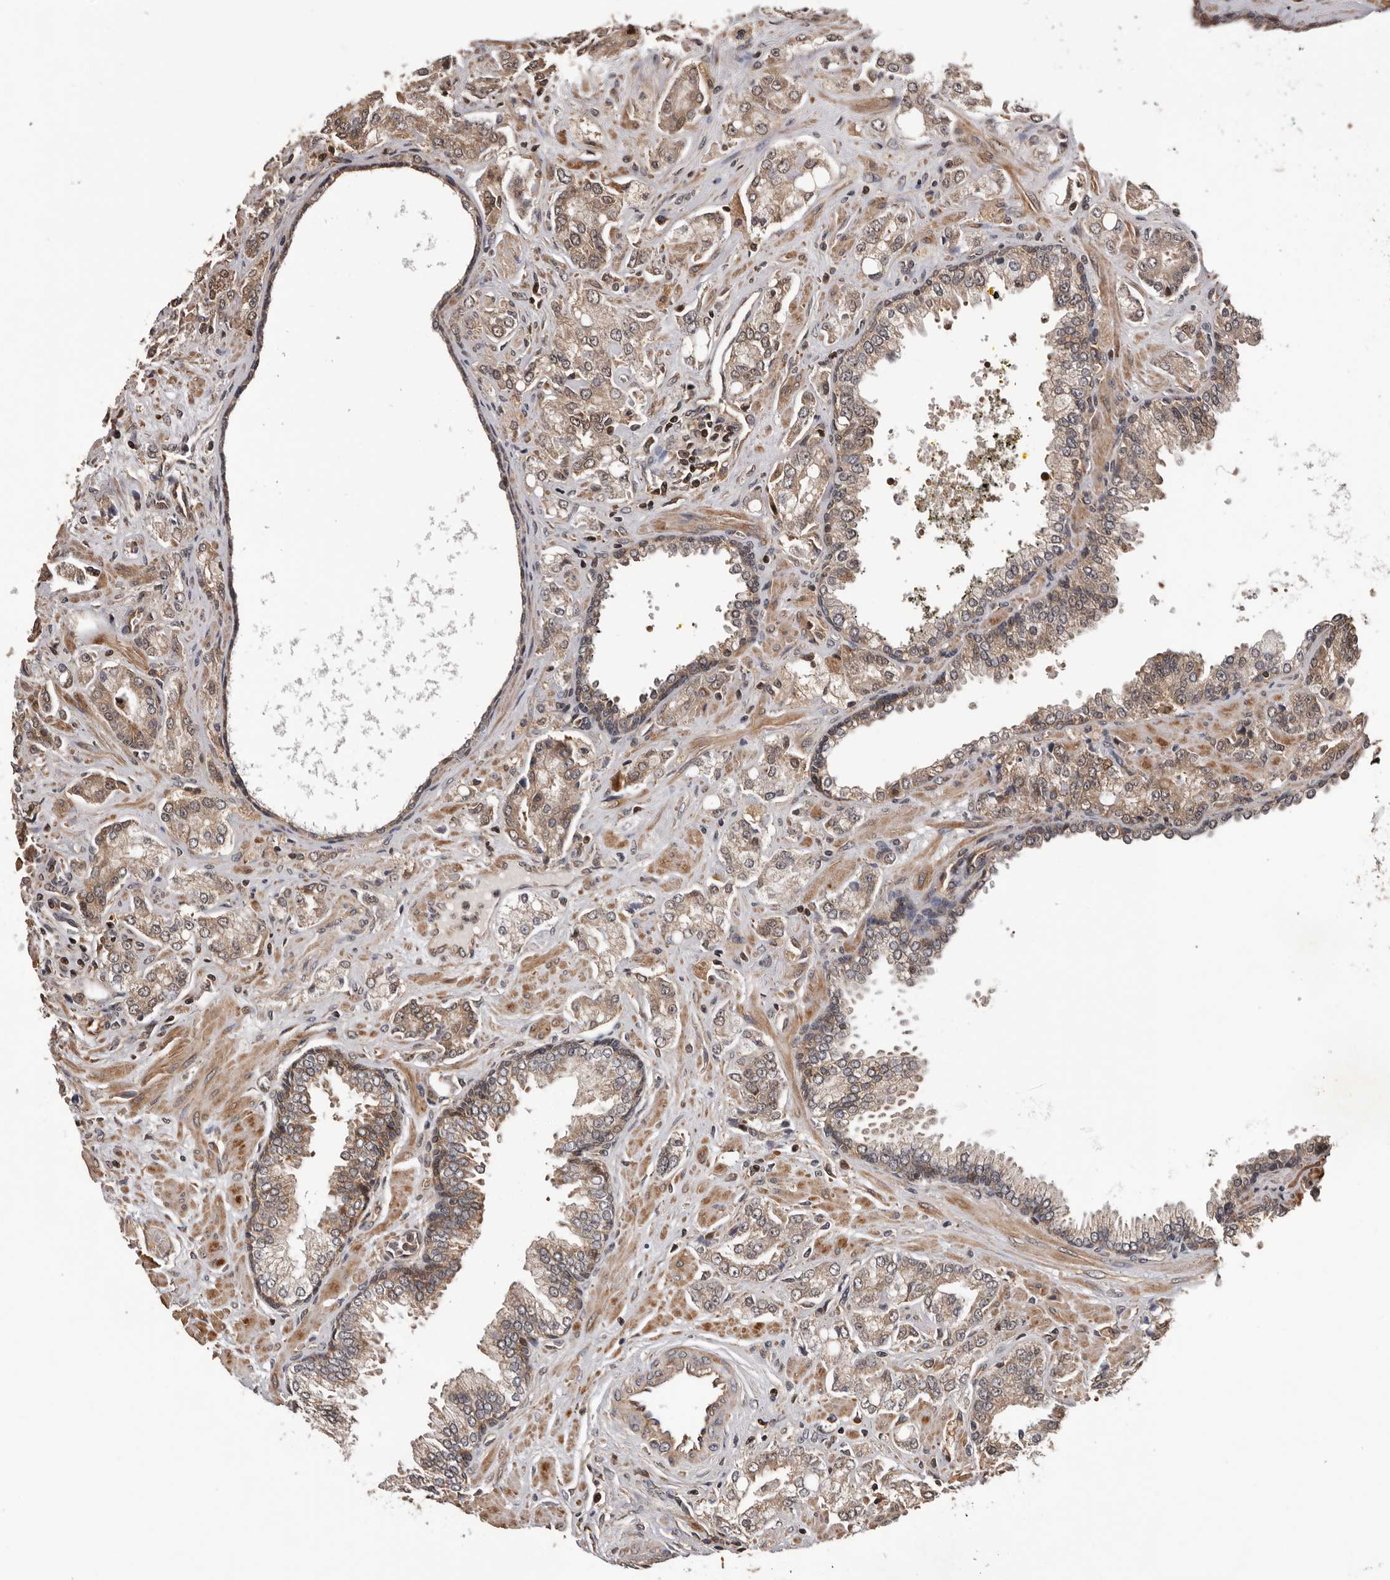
{"staining": {"intensity": "weak", "quantity": ">75%", "location": "cytoplasmic/membranous"}, "tissue": "prostate cancer", "cell_type": "Tumor cells", "image_type": "cancer", "snomed": [{"axis": "morphology", "description": "Adenocarcinoma, High grade"}, {"axis": "topography", "description": "Prostate"}], "caption": "IHC image of neoplastic tissue: human prostate cancer (adenocarcinoma (high-grade)) stained using IHC demonstrates low levels of weak protein expression localized specifically in the cytoplasmic/membranous of tumor cells, appearing as a cytoplasmic/membranous brown color.", "gene": "ADAMTS2", "patient": {"sex": "male", "age": 67}}